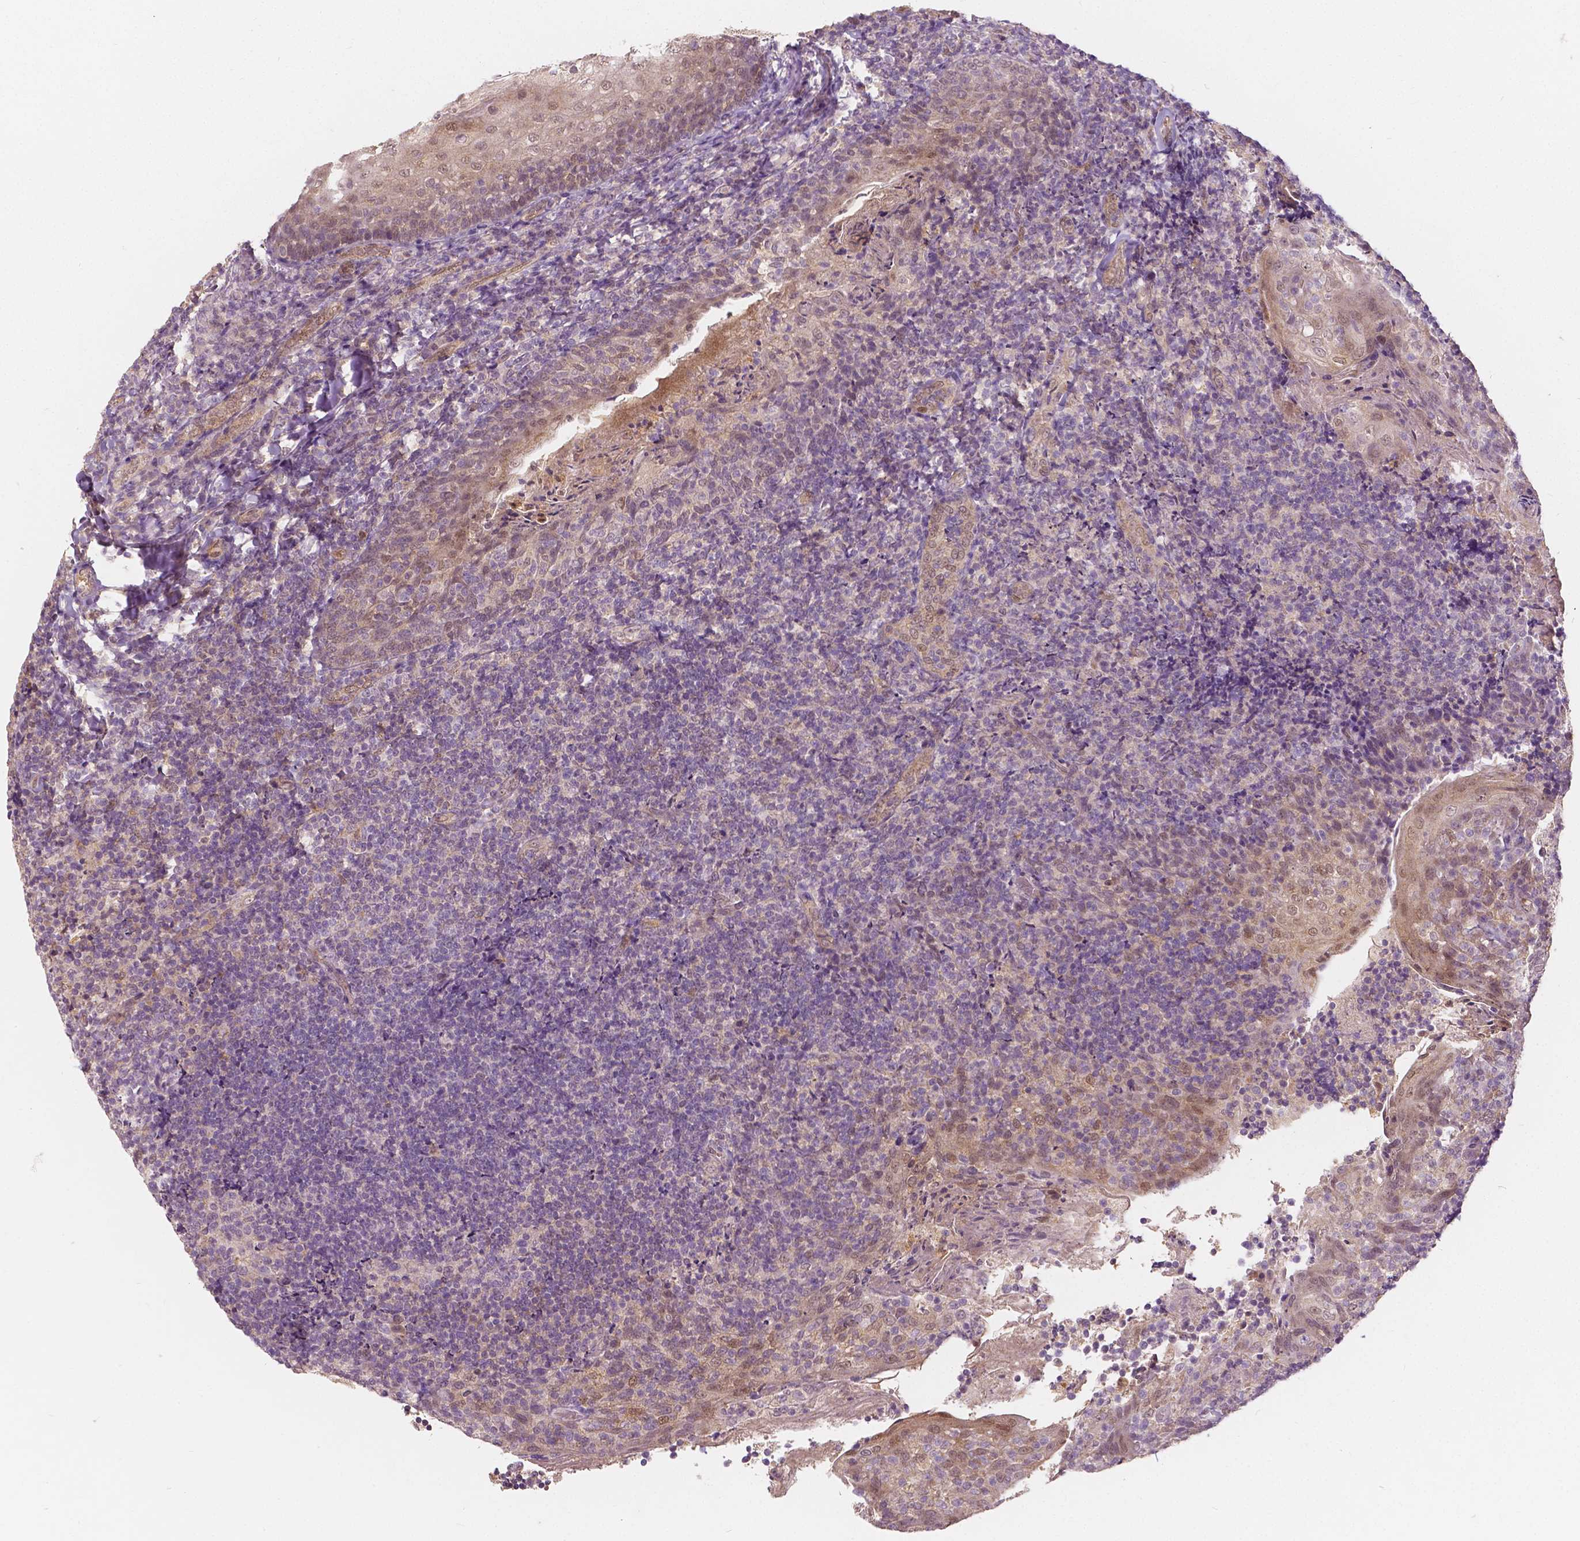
{"staining": {"intensity": "negative", "quantity": "none", "location": "none"}, "tissue": "tonsil", "cell_type": "Germinal center cells", "image_type": "normal", "snomed": [{"axis": "morphology", "description": "Normal tissue, NOS"}, {"axis": "topography", "description": "Tonsil"}], "caption": "High magnification brightfield microscopy of unremarkable tonsil stained with DAB (3,3'-diaminobenzidine) (brown) and counterstained with hematoxylin (blue): germinal center cells show no significant staining.", "gene": "NAPRT", "patient": {"sex": "female", "age": 10}}